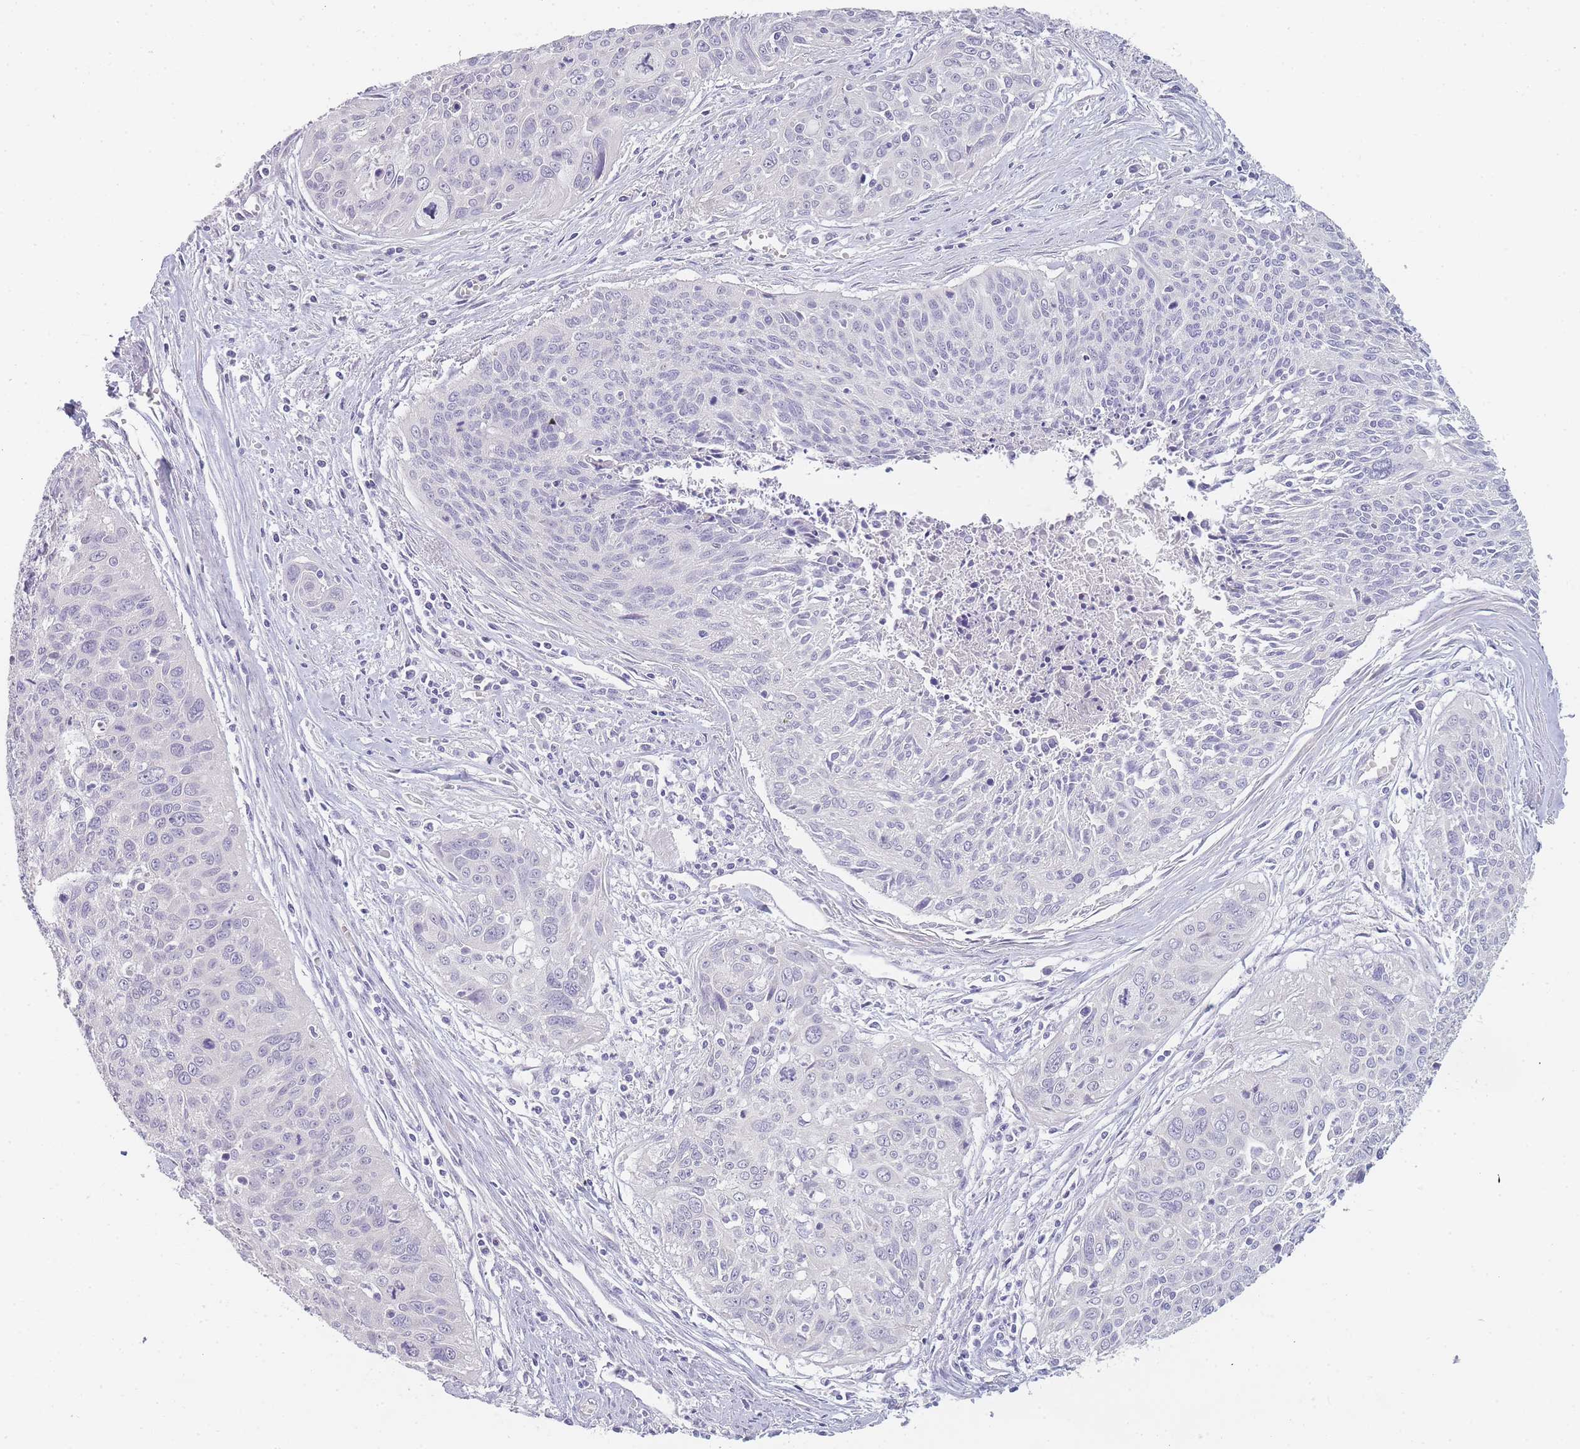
{"staining": {"intensity": "negative", "quantity": "none", "location": "none"}, "tissue": "cervical cancer", "cell_type": "Tumor cells", "image_type": "cancer", "snomed": [{"axis": "morphology", "description": "Squamous cell carcinoma, NOS"}, {"axis": "topography", "description": "Cervix"}], "caption": "A high-resolution photomicrograph shows immunohistochemistry (IHC) staining of cervical cancer (squamous cell carcinoma), which exhibits no significant staining in tumor cells.", "gene": "INS", "patient": {"sex": "female", "age": 55}}